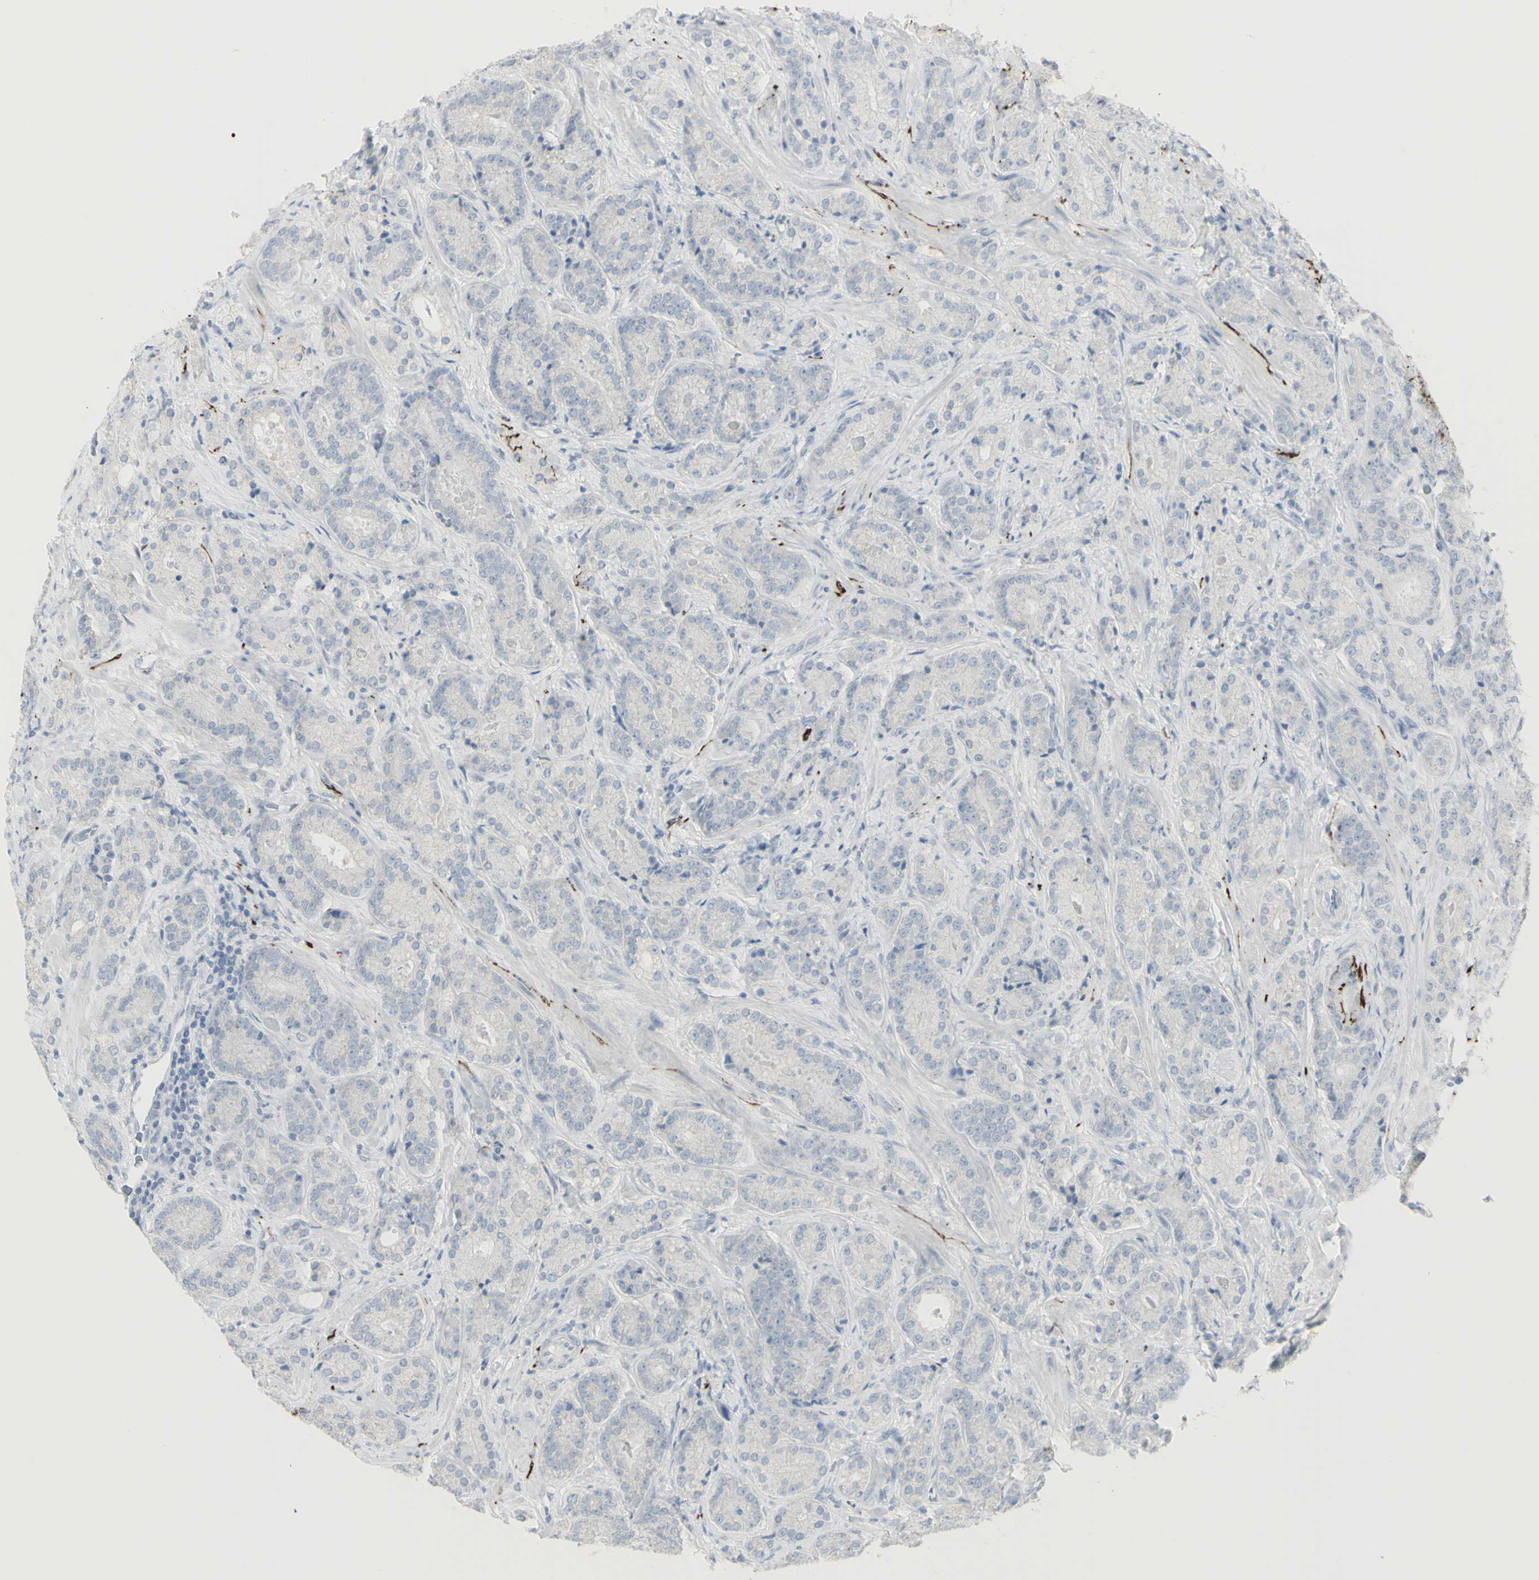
{"staining": {"intensity": "negative", "quantity": "none", "location": "none"}, "tissue": "prostate cancer", "cell_type": "Tumor cells", "image_type": "cancer", "snomed": [{"axis": "morphology", "description": "Adenocarcinoma, High grade"}, {"axis": "topography", "description": "Prostate"}], "caption": "DAB immunohistochemical staining of human prostate cancer (high-grade adenocarcinoma) demonstrates no significant expression in tumor cells.", "gene": "ENSG00000198211", "patient": {"sex": "male", "age": 61}}